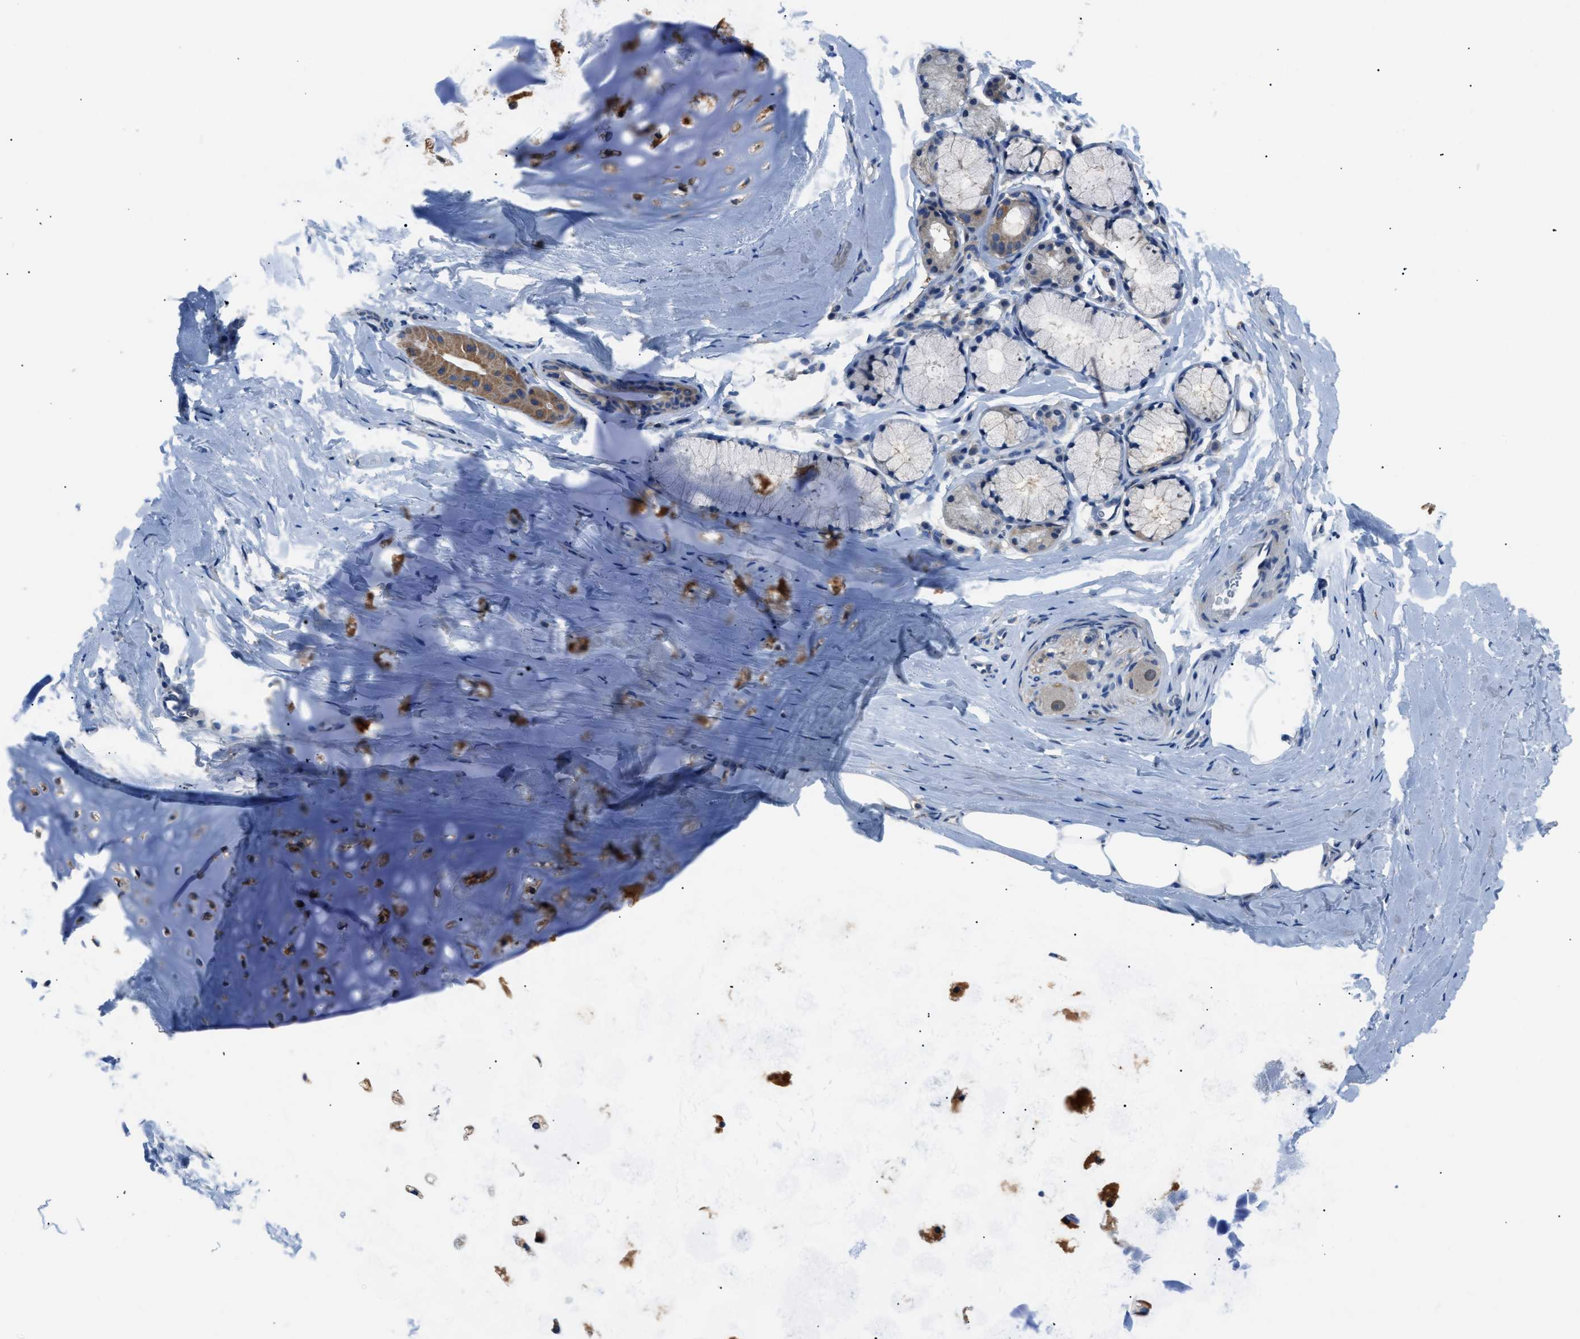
{"staining": {"intensity": "negative", "quantity": "none", "location": "none"}, "tissue": "adipose tissue", "cell_type": "Adipocytes", "image_type": "normal", "snomed": [{"axis": "morphology", "description": "Normal tissue, NOS"}, {"axis": "topography", "description": "Cartilage tissue"}, {"axis": "topography", "description": "Bronchus"}], "caption": "Immunohistochemical staining of unremarkable human adipose tissue shows no significant staining in adipocytes. Brightfield microscopy of IHC stained with DAB (brown) and hematoxylin (blue), captured at high magnification.", "gene": "TMEM45B", "patient": {"sex": "female", "age": 53}}